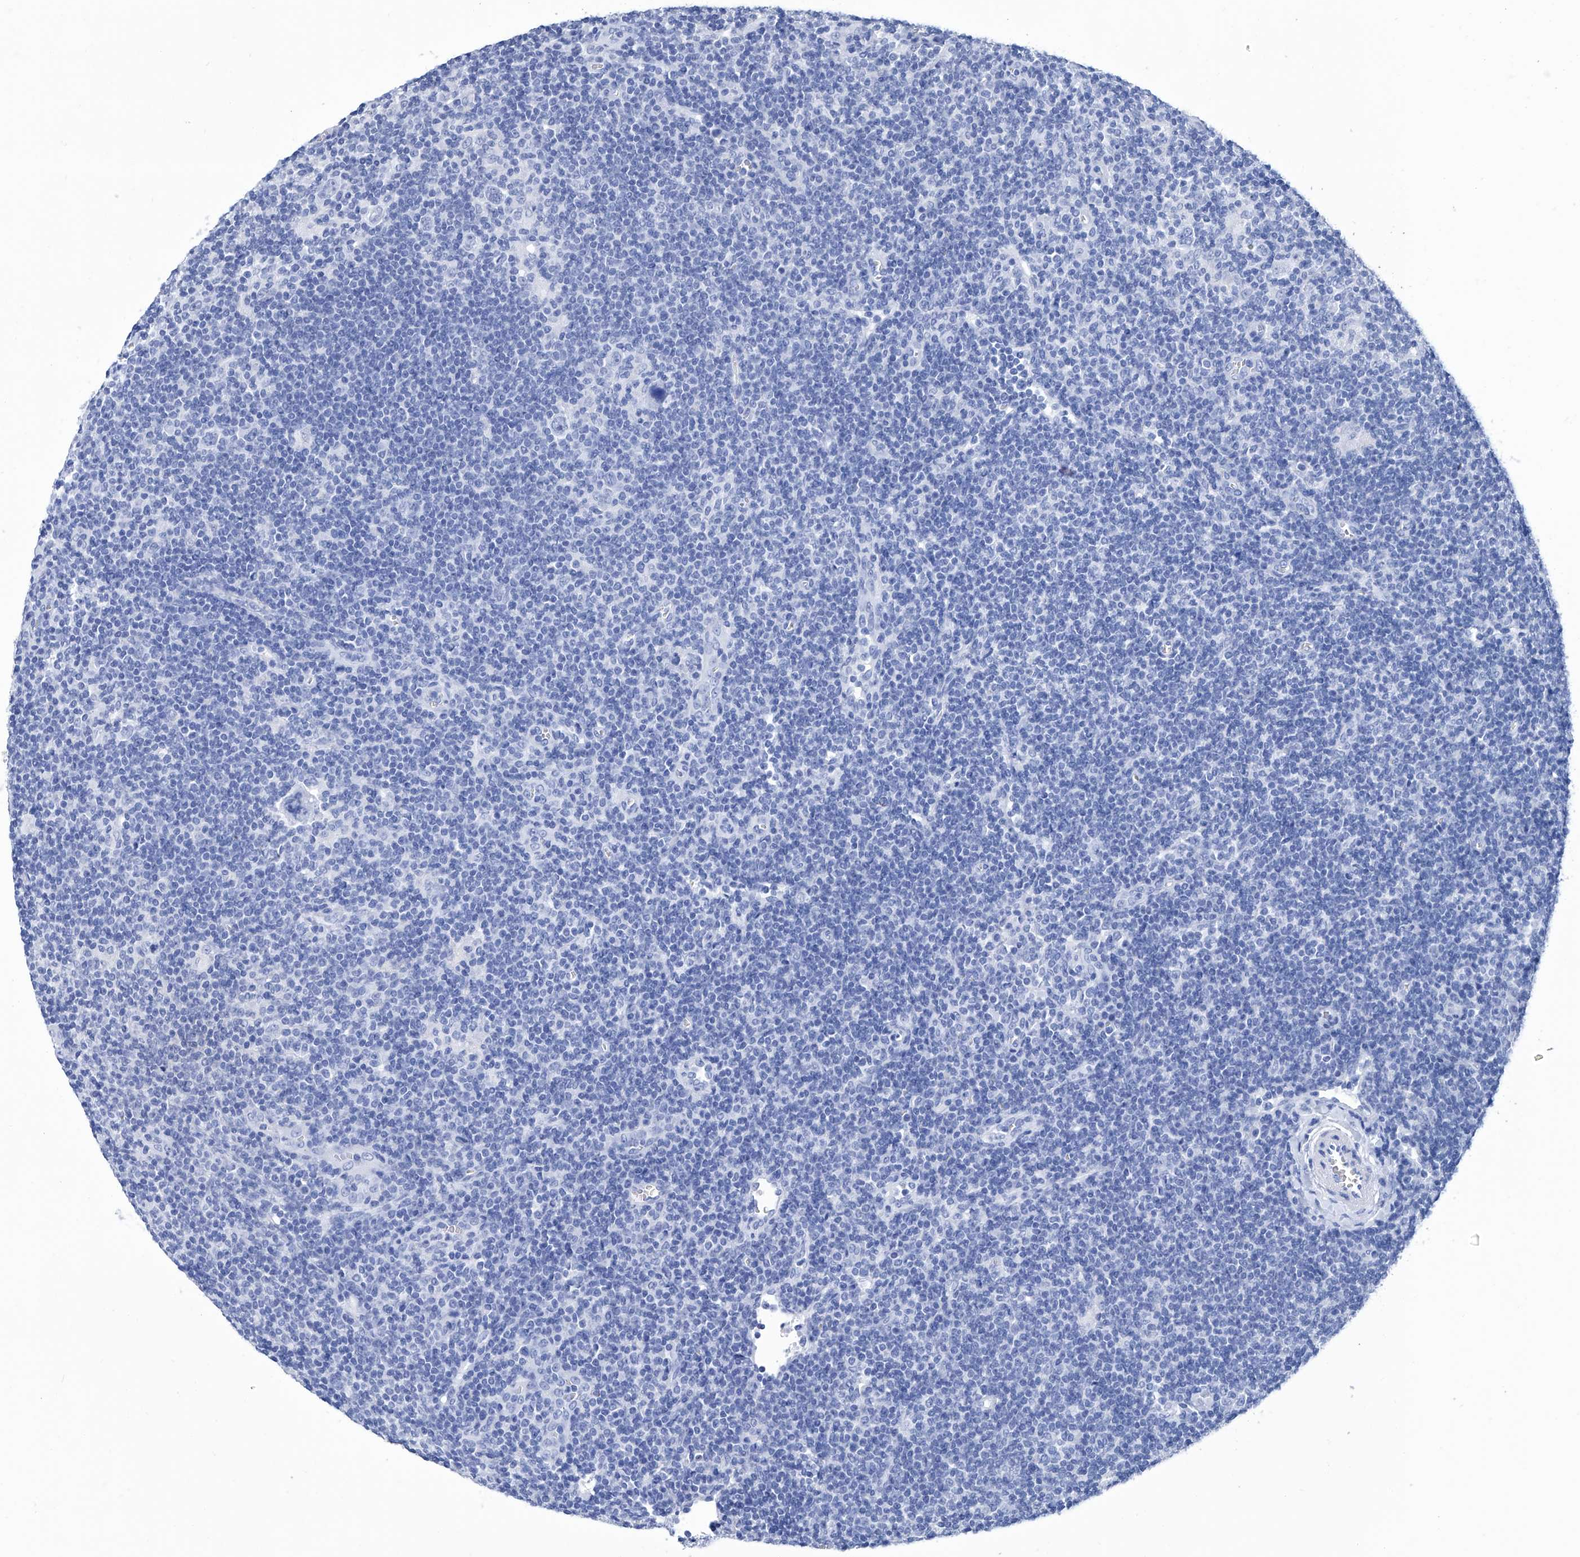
{"staining": {"intensity": "negative", "quantity": "none", "location": "none"}, "tissue": "lymphoma", "cell_type": "Tumor cells", "image_type": "cancer", "snomed": [{"axis": "morphology", "description": "Hodgkin's disease, NOS"}, {"axis": "topography", "description": "Lymph node"}], "caption": "Human Hodgkin's disease stained for a protein using immunohistochemistry demonstrates no positivity in tumor cells.", "gene": "GPT", "patient": {"sex": "female", "age": 57}}